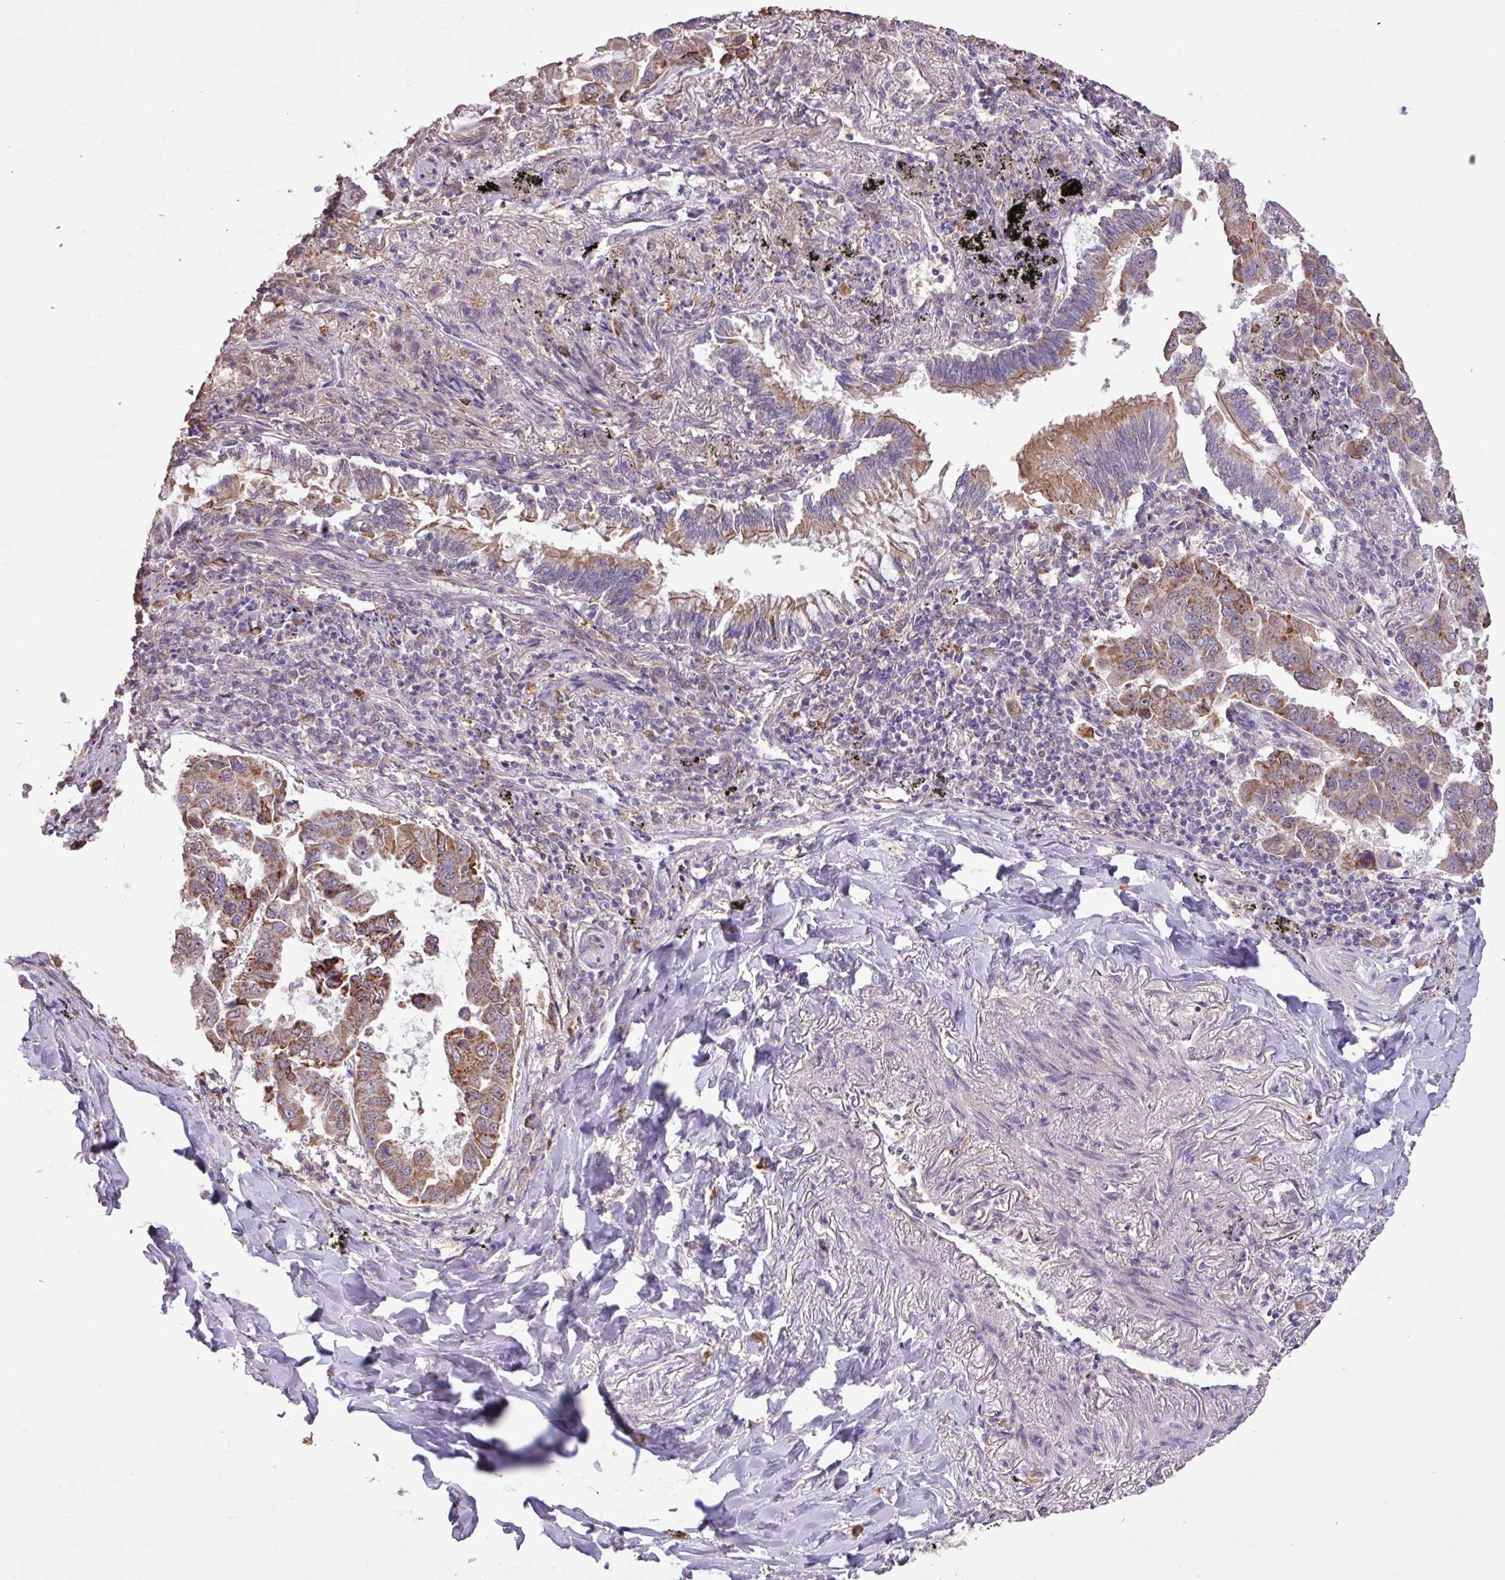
{"staining": {"intensity": "moderate", "quantity": "25%-75%", "location": "cytoplasmic/membranous"}, "tissue": "lung cancer", "cell_type": "Tumor cells", "image_type": "cancer", "snomed": [{"axis": "morphology", "description": "Adenocarcinoma, NOS"}, {"axis": "topography", "description": "Lung"}], "caption": "This histopathology image shows lung adenocarcinoma stained with immunohistochemistry to label a protein in brown. The cytoplasmic/membranous of tumor cells show moderate positivity for the protein. Nuclei are counter-stained blue.", "gene": "L3MBTL3", "patient": {"sex": "male", "age": 64}}